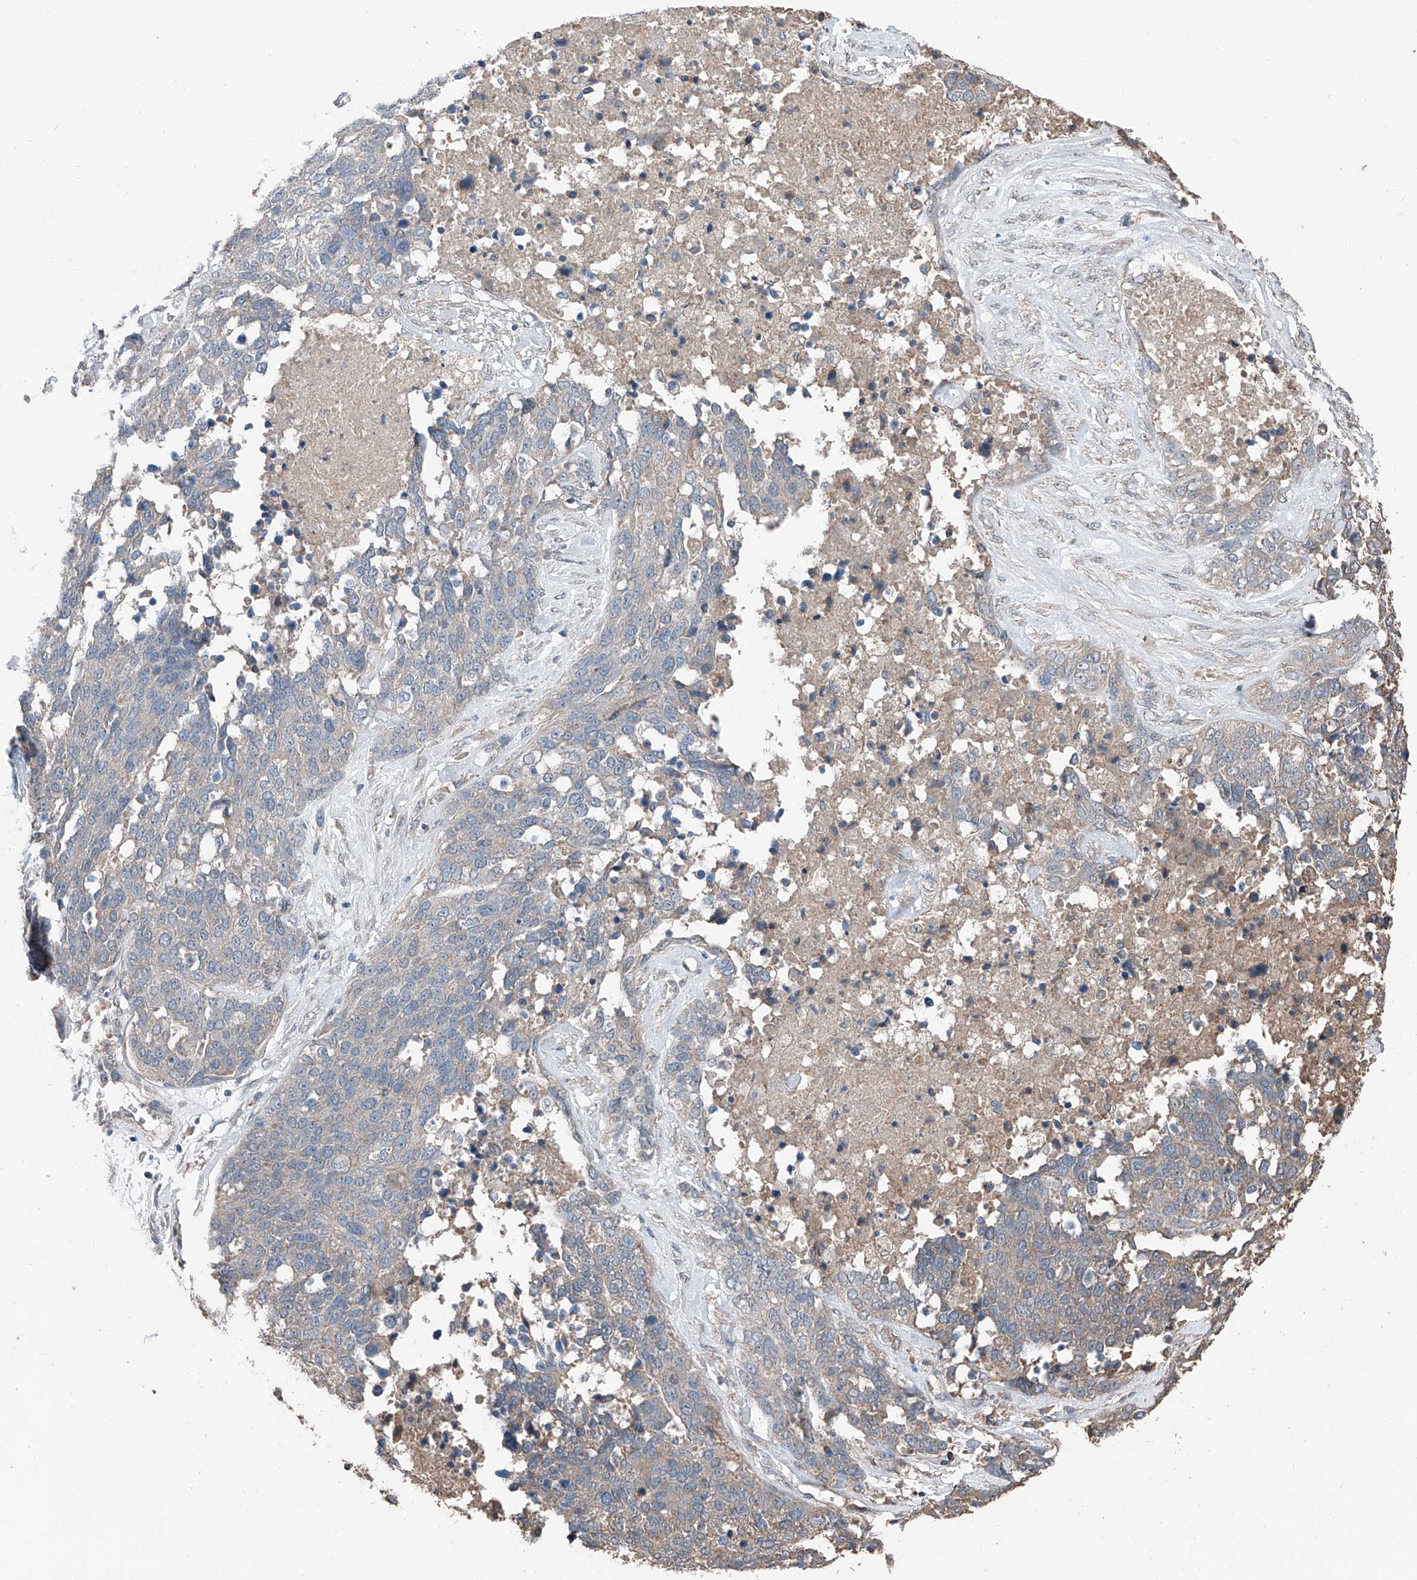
{"staining": {"intensity": "negative", "quantity": "none", "location": "none"}, "tissue": "ovarian cancer", "cell_type": "Tumor cells", "image_type": "cancer", "snomed": [{"axis": "morphology", "description": "Cystadenocarcinoma, serous, NOS"}, {"axis": "topography", "description": "Ovary"}], "caption": "Immunohistochemistry of ovarian serous cystadenocarcinoma shows no staining in tumor cells.", "gene": "MAMLD1", "patient": {"sex": "female", "age": 44}}